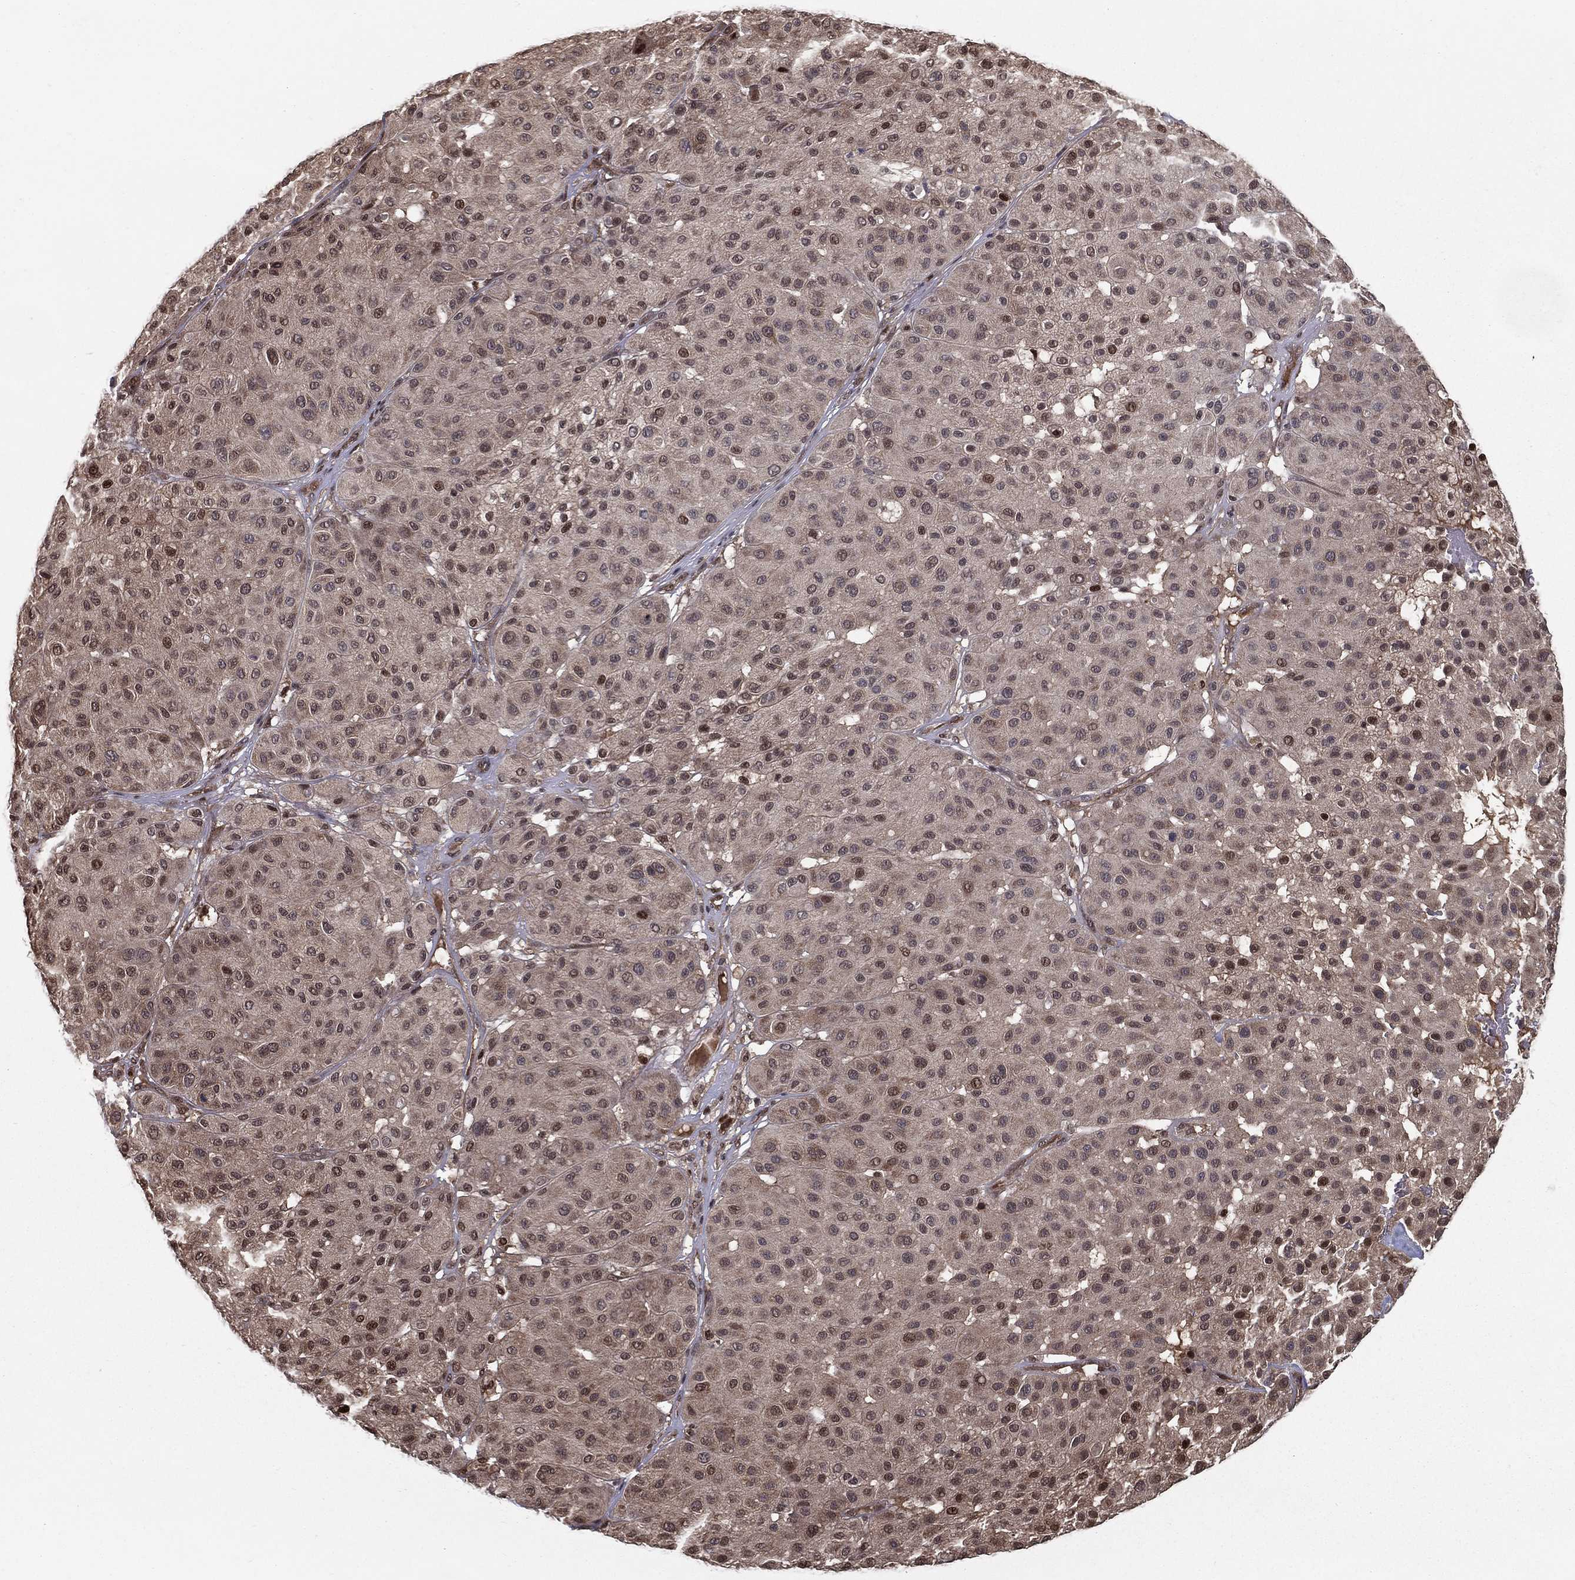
{"staining": {"intensity": "strong", "quantity": "<25%", "location": "nuclear"}, "tissue": "melanoma", "cell_type": "Tumor cells", "image_type": "cancer", "snomed": [{"axis": "morphology", "description": "Malignant melanoma, Metastatic site"}, {"axis": "topography", "description": "Smooth muscle"}], "caption": "High-magnification brightfield microscopy of melanoma stained with DAB (3,3'-diaminobenzidine) (brown) and counterstained with hematoxylin (blue). tumor cells exhibit strong nuclear positivity is appreciated in approximately<25% of cells.", "gene": "SLC6A6", "patient": {"sex": "male", "age": 41}}